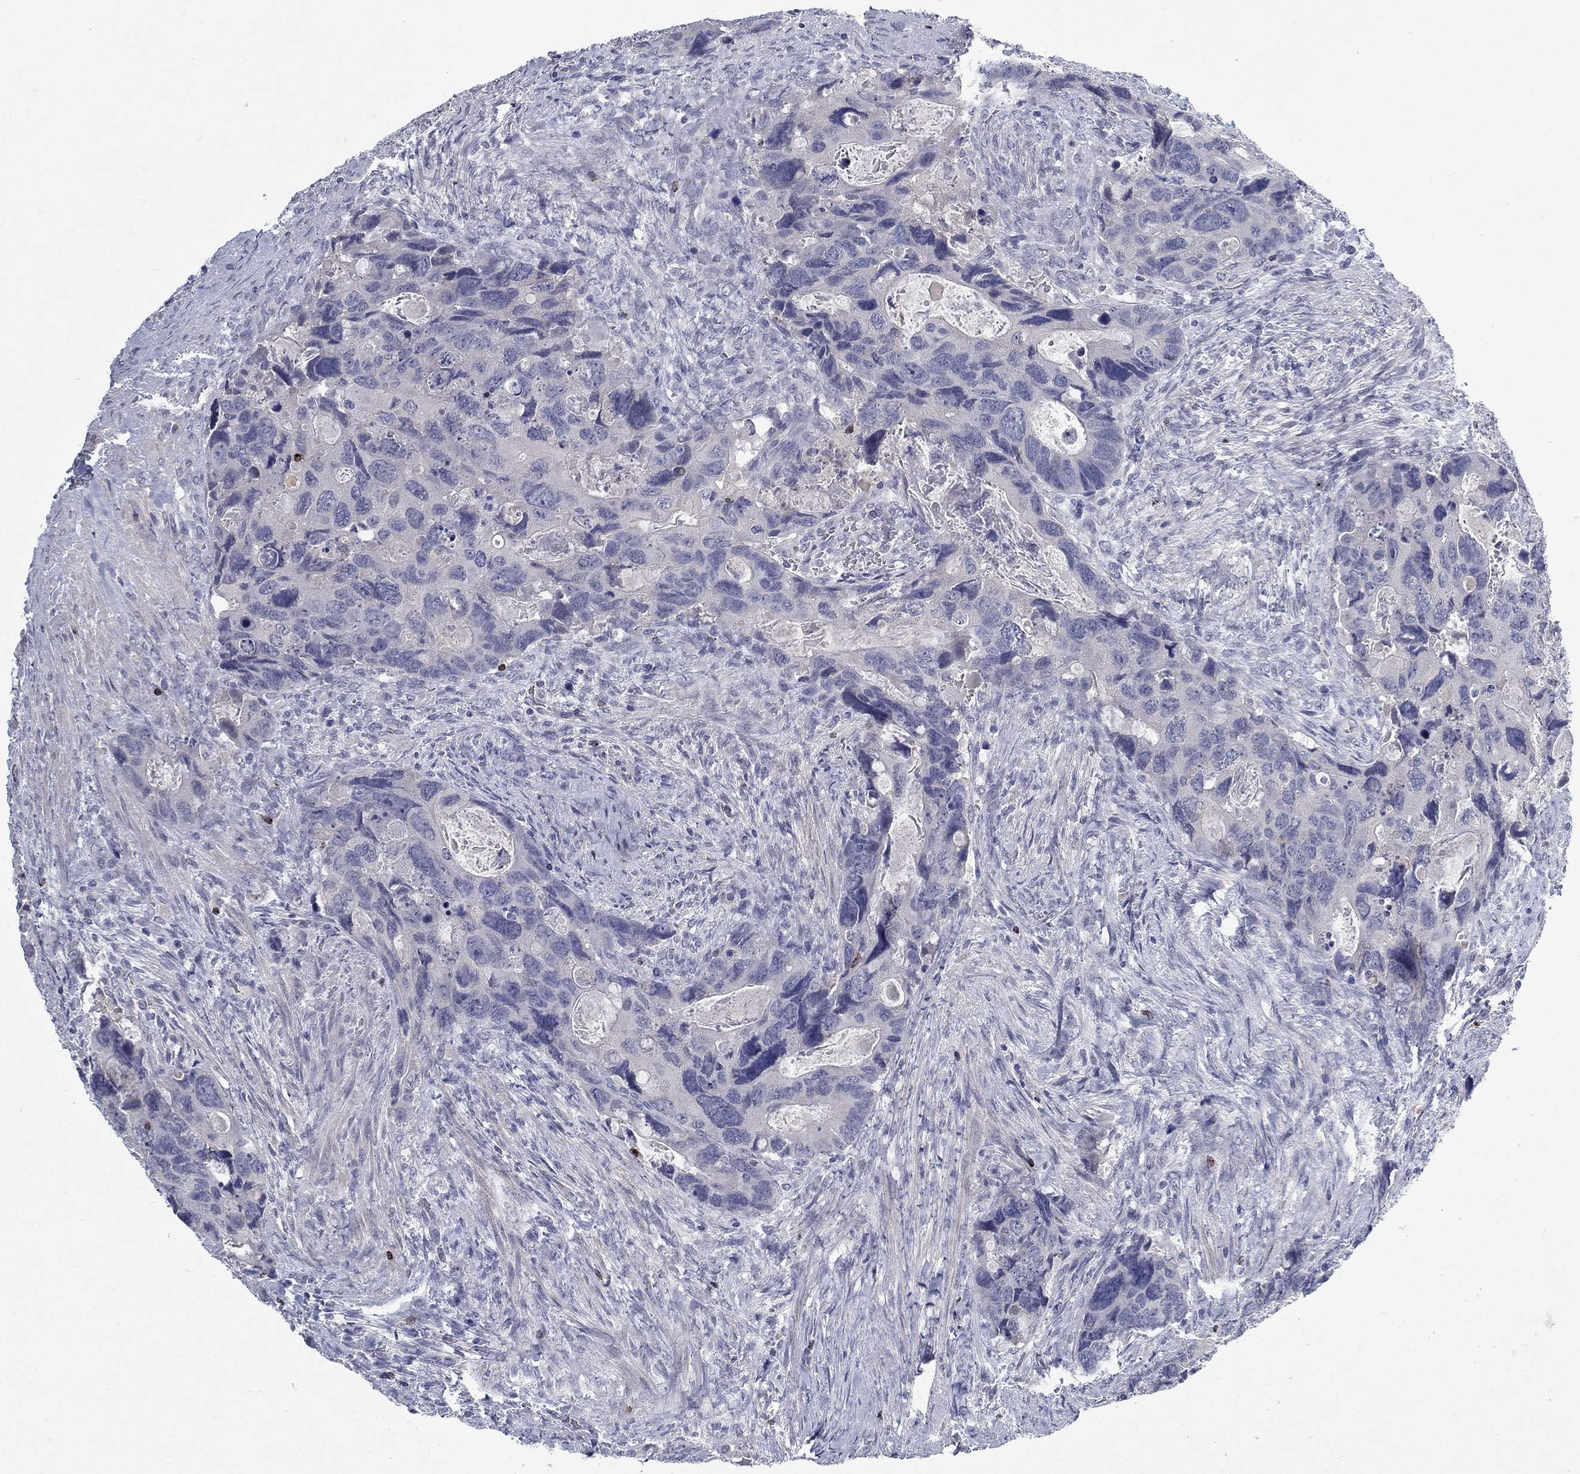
{"staining": {"intensity": "negative", "quantity": "none", "location": "none"}, "tissue": "colorectal cancer", "cell_type": "Tumor cells", "image_type": "cancer", "snomed": [{"axis": "morphology", "description": "Adenocarcinoma, NOS"}, {"axis": "topography", "description": "Rectum"}], "caption": "High power microscopy micrograph of an immunohistochemistry micrograph of colorectal adenocarcinoma, revealing no significant positivity in tumor cells.", "gene": "GZMA", "patient": {"sex": "male", "age": 62}}